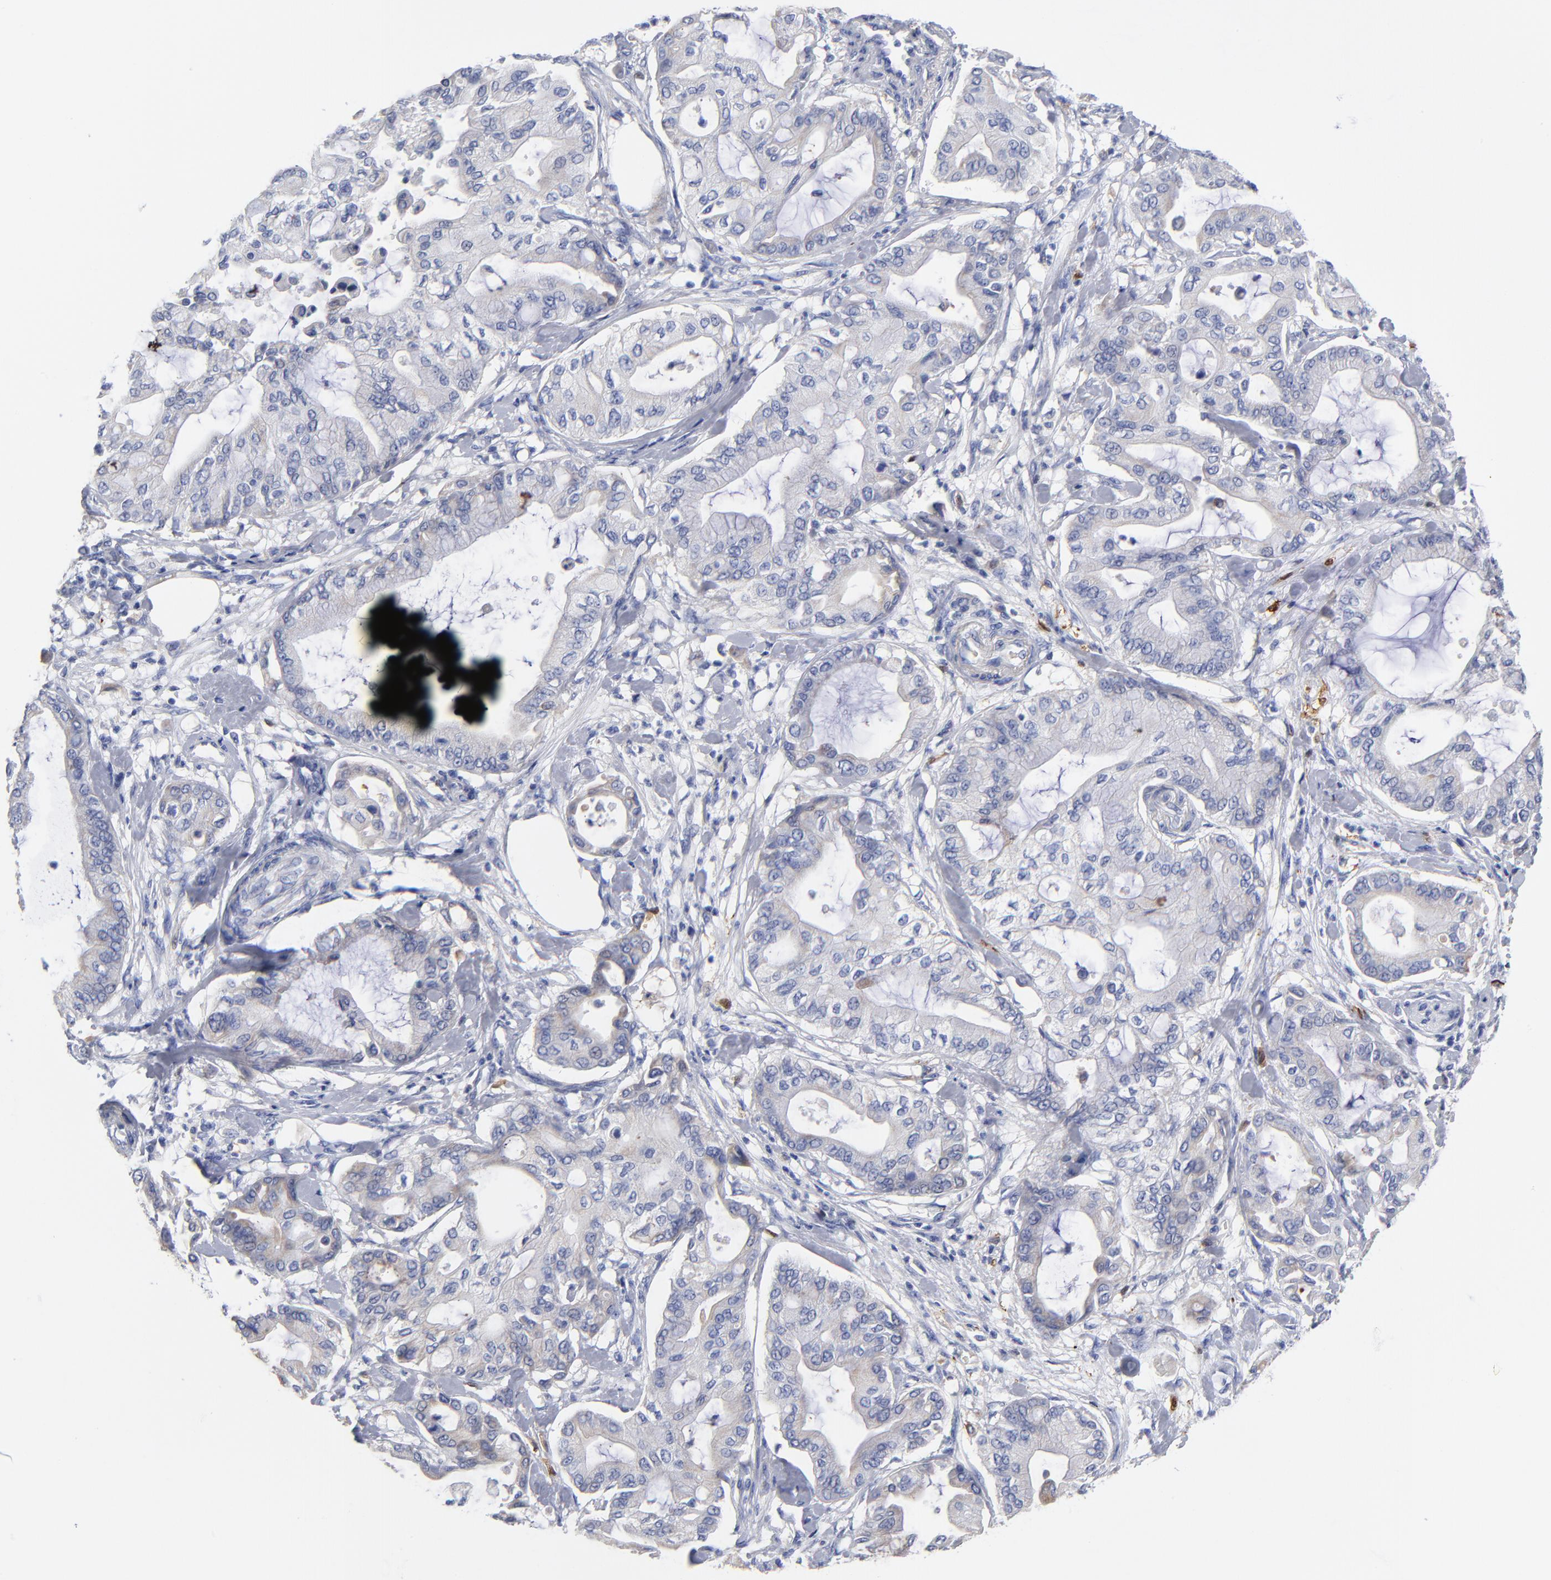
{"staining": {"intensity": "negative", "quantity": "none", "location": "none"}, "tissue": "pancreatic cancer", "cell_type": "Tumor cells", "image_type": "cancer", "snomed": [{"axis": "morphology", "description": "Adenocarcinoma, NOS"}, {"axis": "morphology", "description": "Adenocarcinoma, metastatic, NOS"}, {"axis": "topography", "description": "Lymph node"}, {"axis": "topography", "description": "Pancreas"}, {"axis": "topography", "description": "Duodenum"}], "caption": "IHC of pancreatic cancer (metastatic adenocarcinoma) shows no positivity in tumor cells. (DAB IHC with hematoxylin counter stain).", "gene": "PTP4A1", "patient": {"sex": "female", "age": 64}}